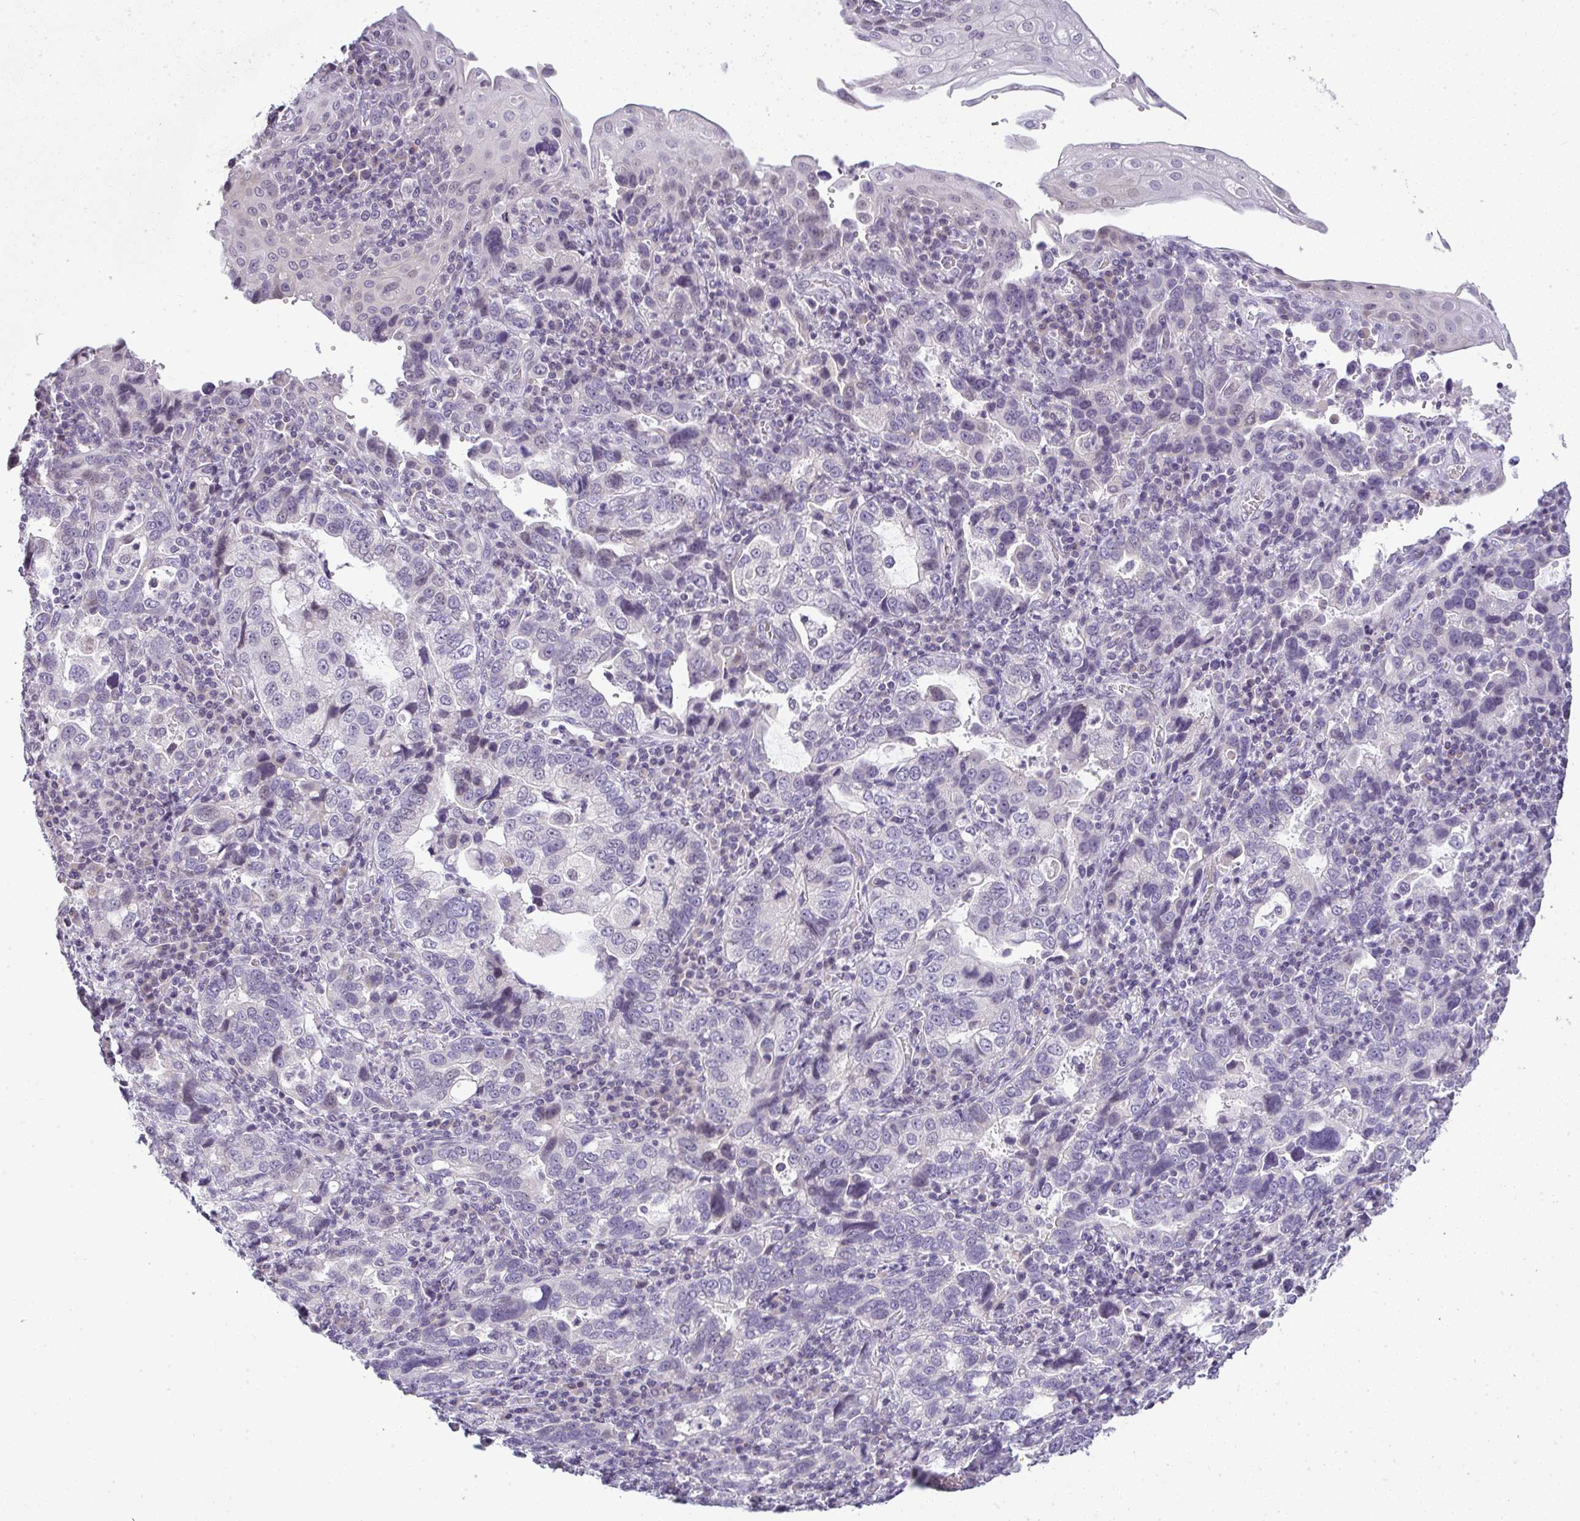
{"staining": {"intensity": "negative", "quantity": "none", "location": "none"}, "tissue": "stomach cancer", "cell_type": "Tumor cells", "image_type": "cancer", "snomed": [{"axis": "morphology", "description": "Adenocarcinoma, NOS"}, {"axis": "topography", "description": "Stomach, upper"}], "caption": "High magnification brightfield microscopy of stomach cancer stained with DAB (brown) and counterstained with hematoxylin (blue): tumor cells show no significant staining.", "gene": "CACNA1S", "patient": {"sex": "female", "age": 81}}